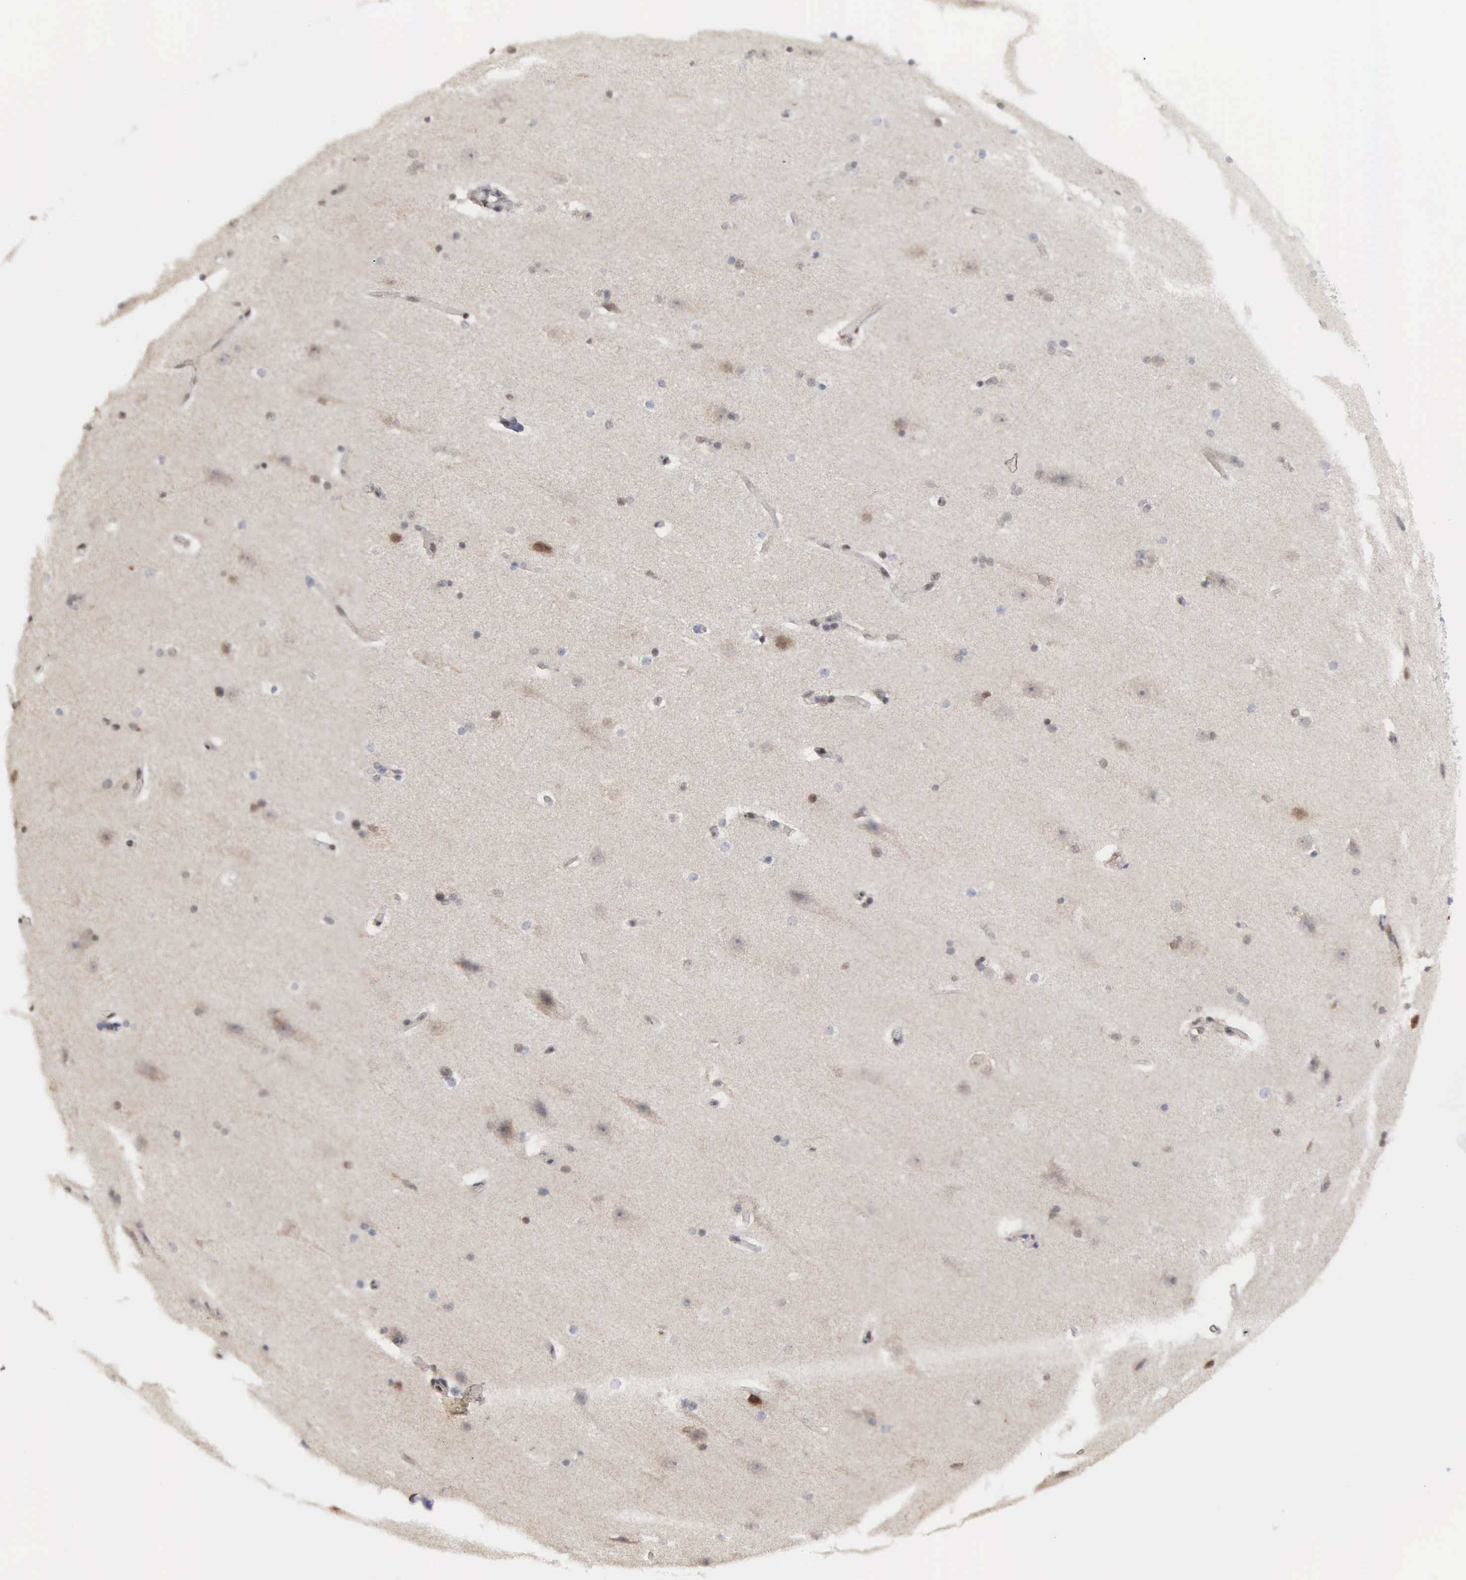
{"staining": {"intensity": "weak", "quantity": ">75%", "location": "nuclear"}, "tissue": "cerebral cortex", "cell_type": "Endothelial cells", "image_type": "normal", "snomed": [{"axis": "morphology", "description": "Normal tissue, NOS"}, {"axis": "topography", "description": "Cerebral cortex"}, {"axis": "topography", "description": "Hippocampus"}], "caption": "Protein analysis of unremarkable cerebral cortex displays weak nuclear staining in about >75% of endothelial cells.", "gene": "TRMT5", "patient": {"sex": "female", "age": 19}}